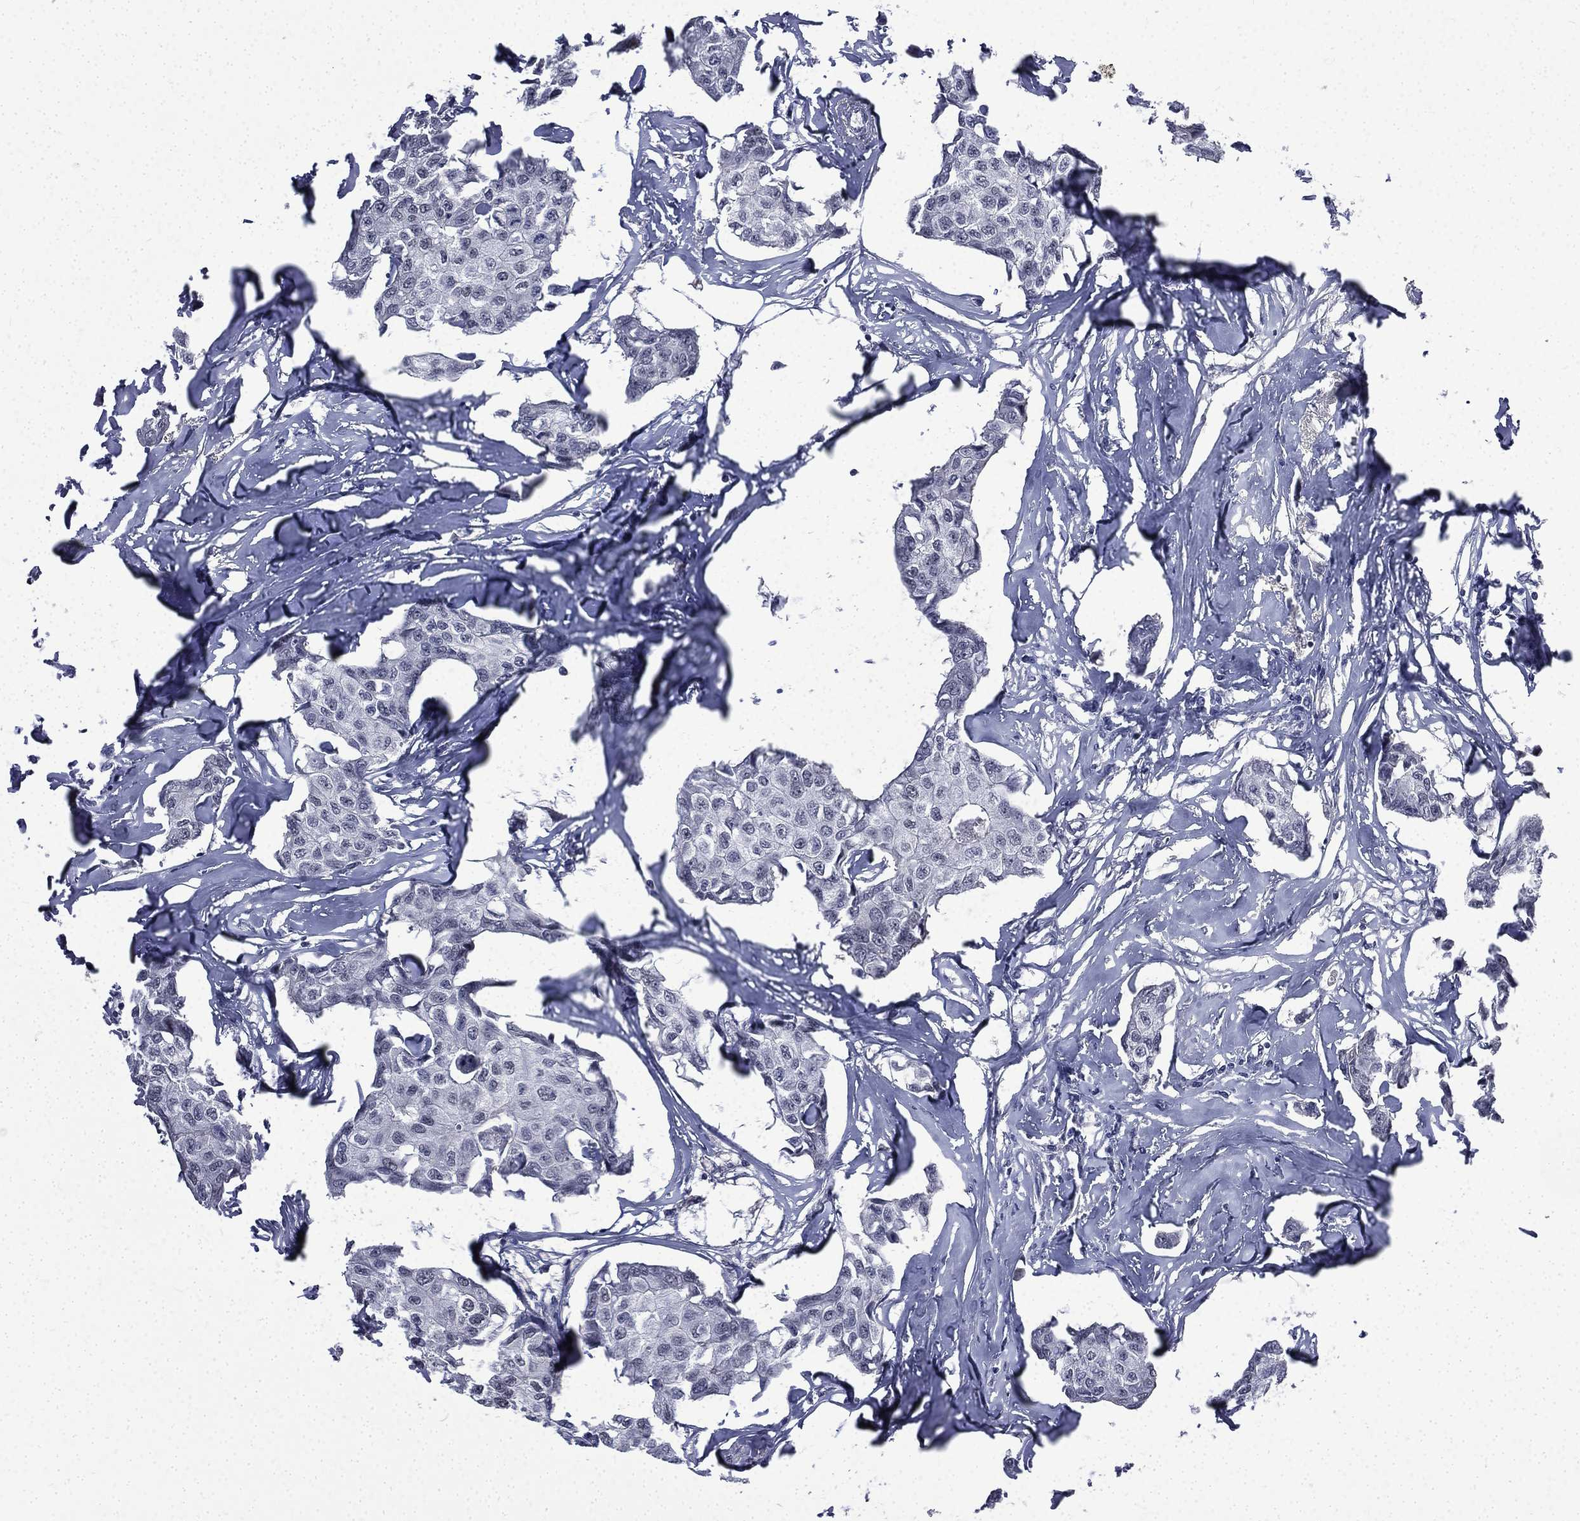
{"staining": {"intensity": "negative", "quantity": "none", "location": "none"}, "tissue": "breast cancer", "cell_type": "Tumor cells", "image_type": "cancer", "snomed": [{"axis": "morphology", "description": "Duct carcinoma"}, {"axis": "topography", "description": "Breast"}], "caption": "High power microscopy image of an IHC histopathology image of breast cancer (invasive ductal carcinoma), revealing no significant staining in tumor cells.", "gene": "FGG", "patient": {"sex": "female", "age": 80}}